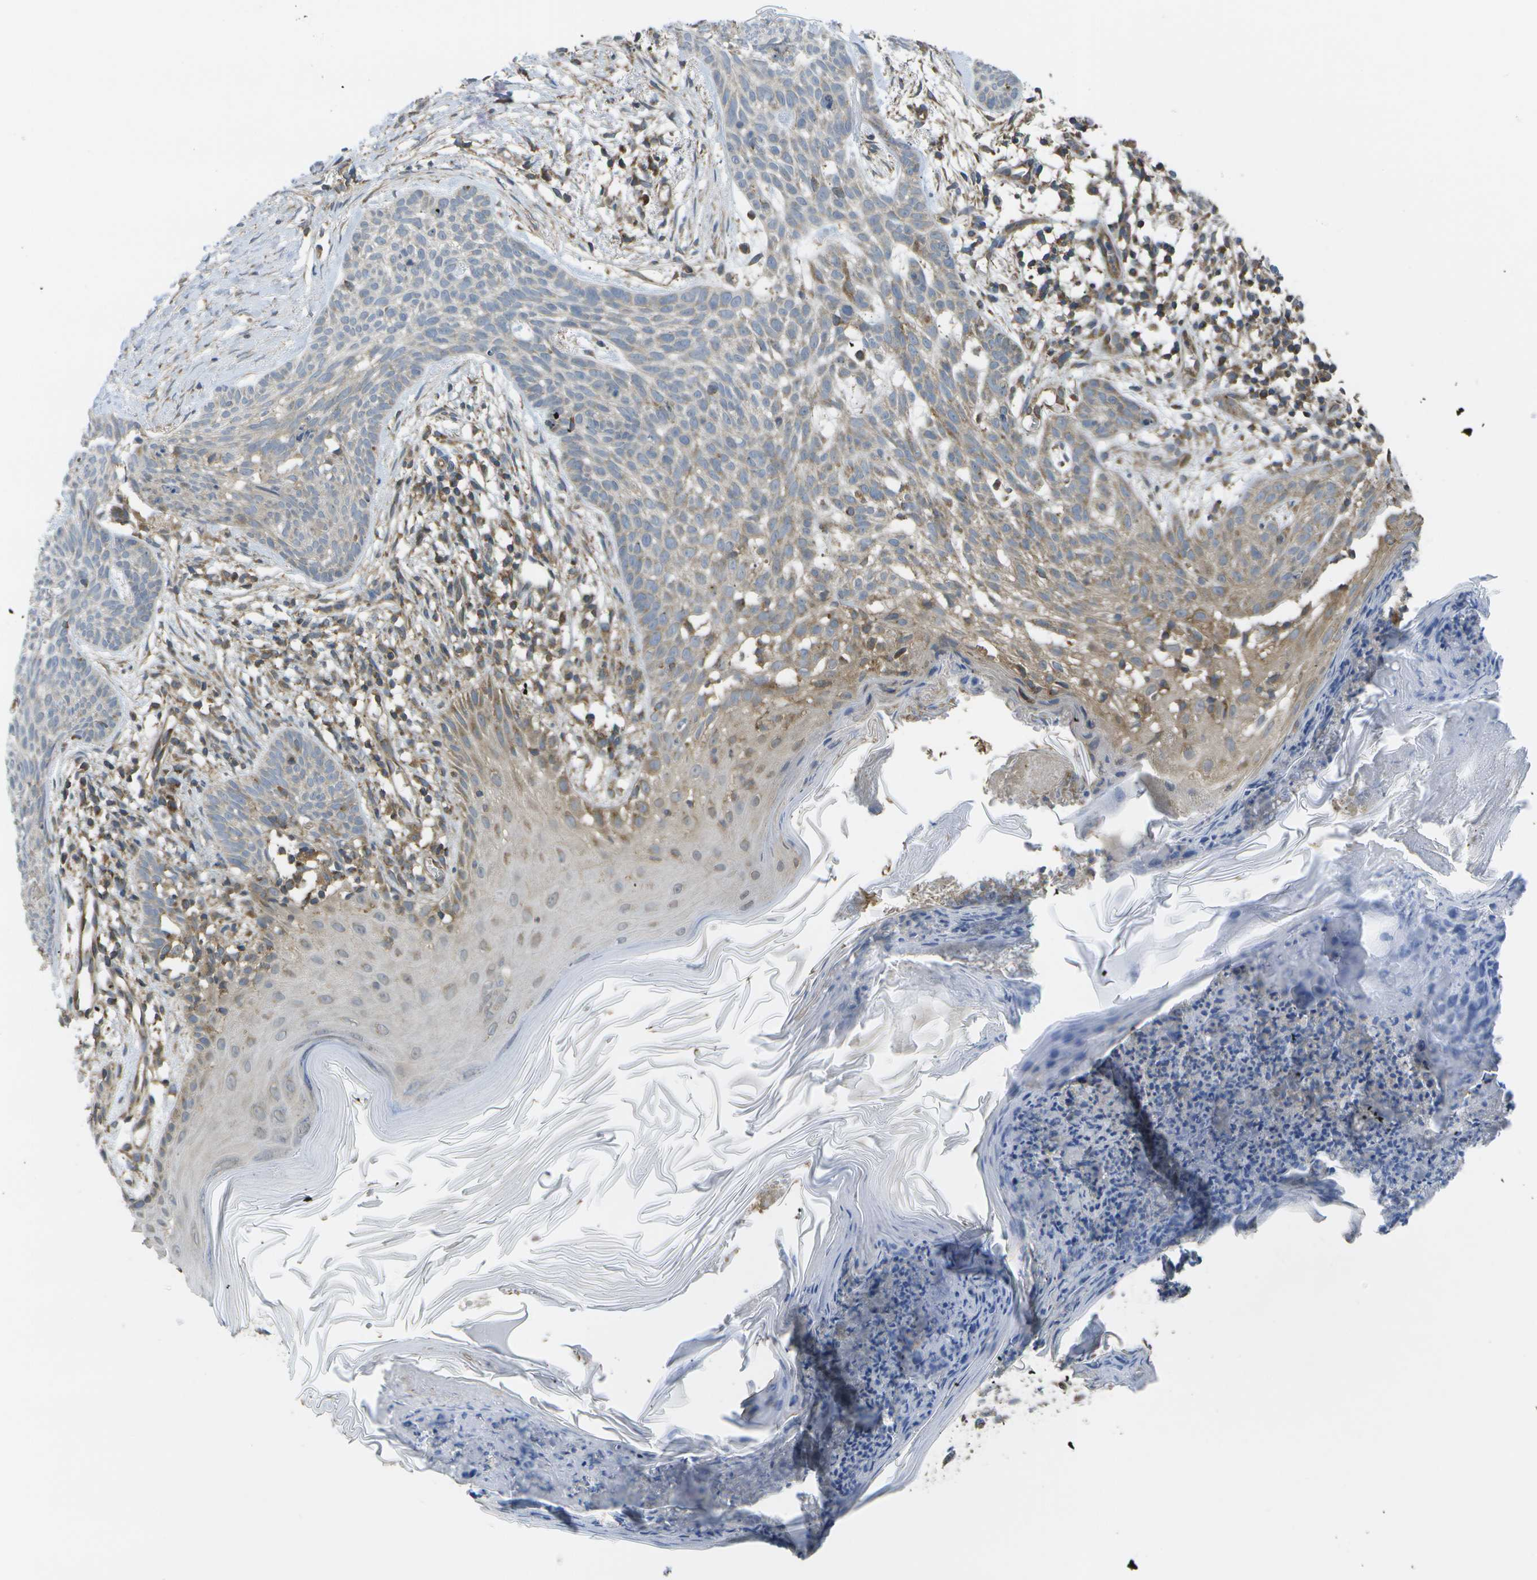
{"staining": {"intensity": "weak", "quantity": "<25%", "location": "cytoplasmic/membranous"}, "tissue": "skin cancer", "cell_type": "Tumor cells", "image_type": "cancer", "snomed": [{"axis": "morphology", "description": "Basal cell carcinoma"}, {"axis": "topography", "description": "Skin"}], "caption": "Immunohistochemistry image of neoplastic tissue: human basal cell carcinoma (skin) stained with DAB (3,3'-diaminobenzidine) exhibits no significant protein expression in tumor cells. (Immunohistochemistry (ihc), brightfield microscopy, high magnification).", "gene": "DPM3", "patient": {"sex": "female", "age": 59}}